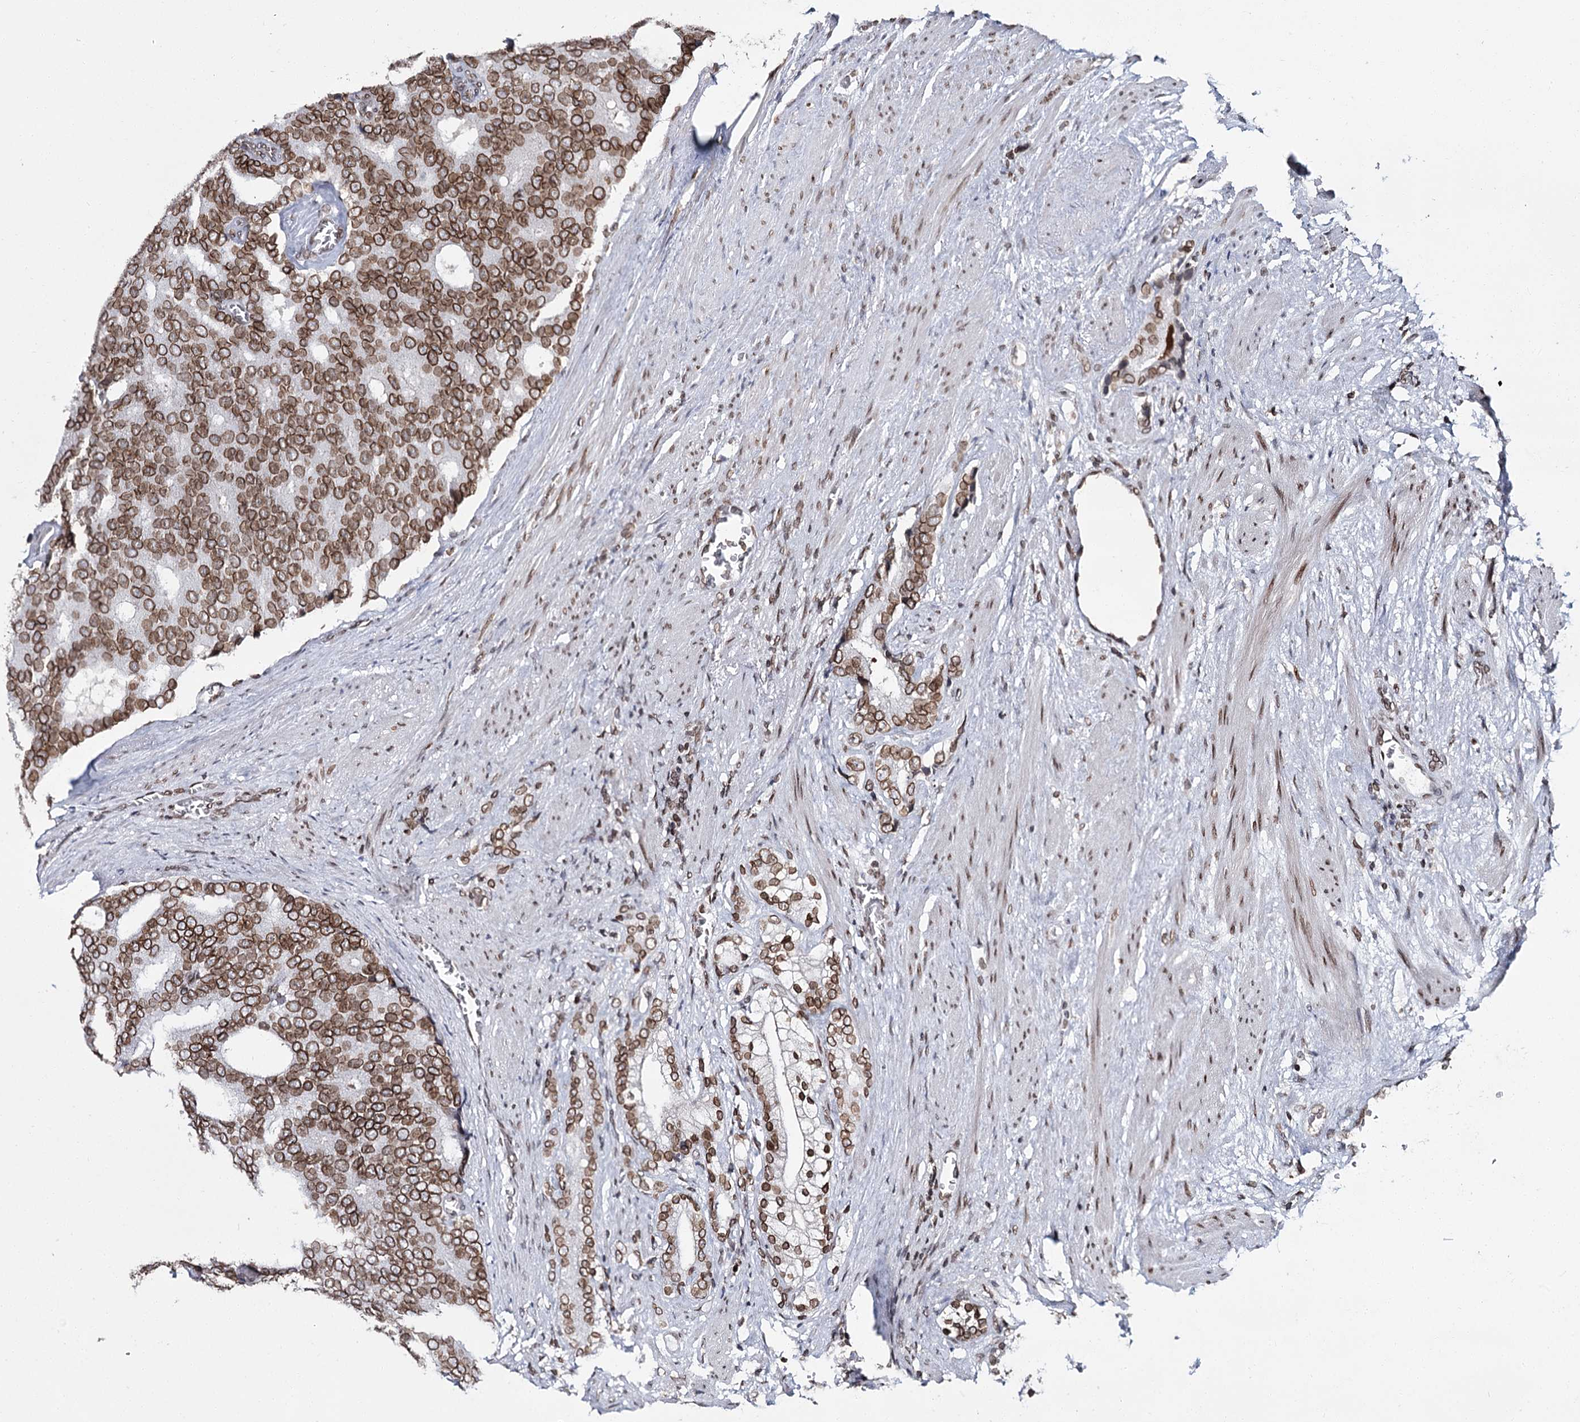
{"staining": {"intensity": "moderate", "quantity": ">75%", "location": "cytoplasmic/membranous,nuclear"}, "tissue": "prostate cancer", "cell_type": "Tumor cells", "image_type": "cancer", "snomed": [{"axis": "morphology", "description": "Adenocarcinoma, Low grade"}, {"axis": "topography", "description": "Prostate"}], "caption": "Immunohistochemical staining of human prostate cancer displays moderate cytoplasmic/membranous and nuclear protein staining in approximately >75% of tumor cells.", "gene": "KIAA0930", "patient": {"sex": "male", "age": 71}}